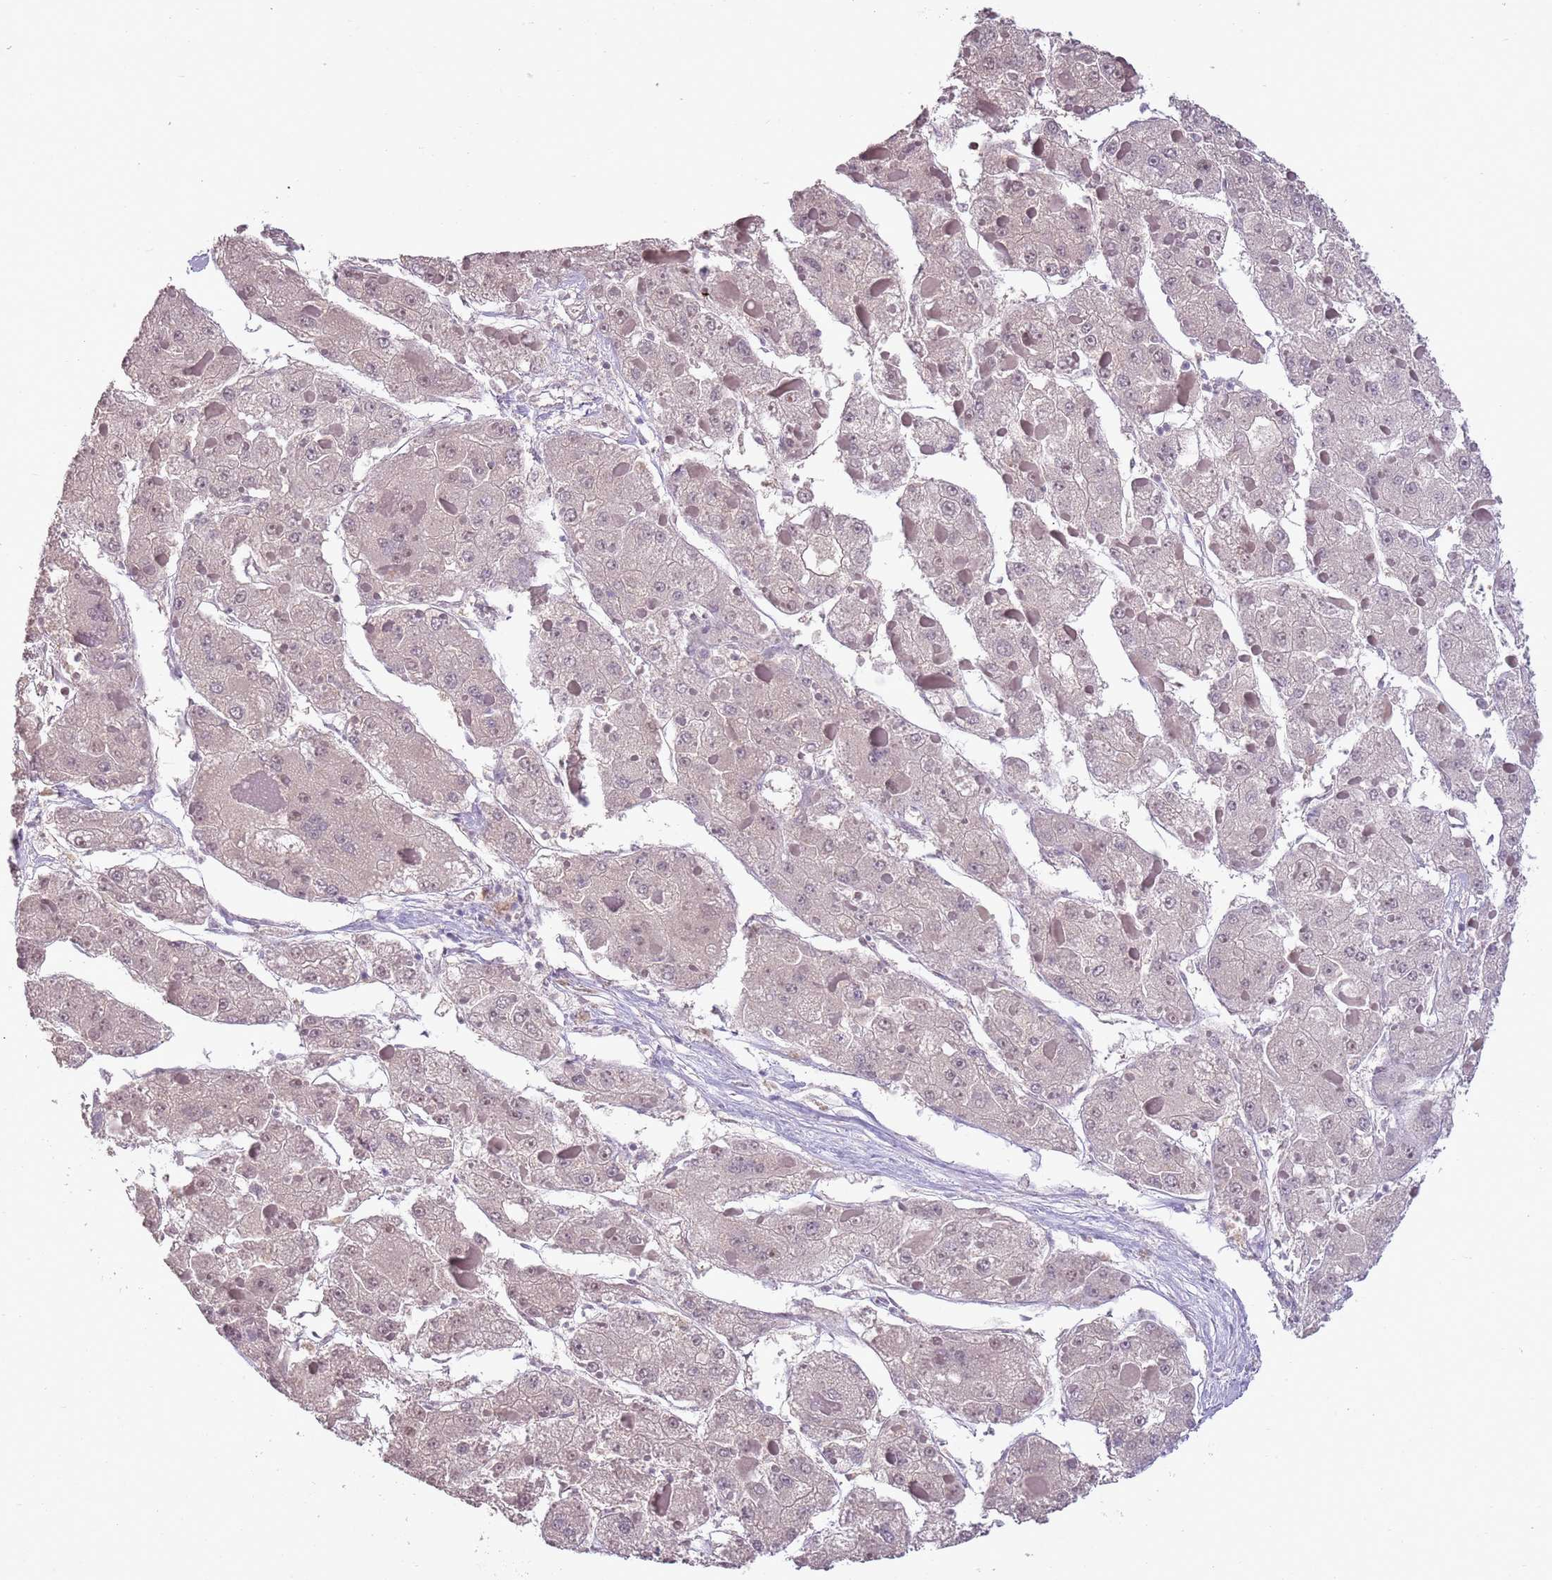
{"staining": {"intensity": "negative", "quantity": "none", "location": "none"}, "tissue": "liver cancer", "cell_type": "Tumor cells", "image_type": "cancer", "snomed": [{"axis": "morphology", "description": "Carcinoma, Hepatocellular, NOS"}, {"axis": "topography", "description": "Liver"}], "caption": "Protein analysis of hepatocellular carcinoma (liver) exhibits no significant expression in tumor cells.", "gene": "SKOR2", "patient": {"sex": "female", "age": 73}}